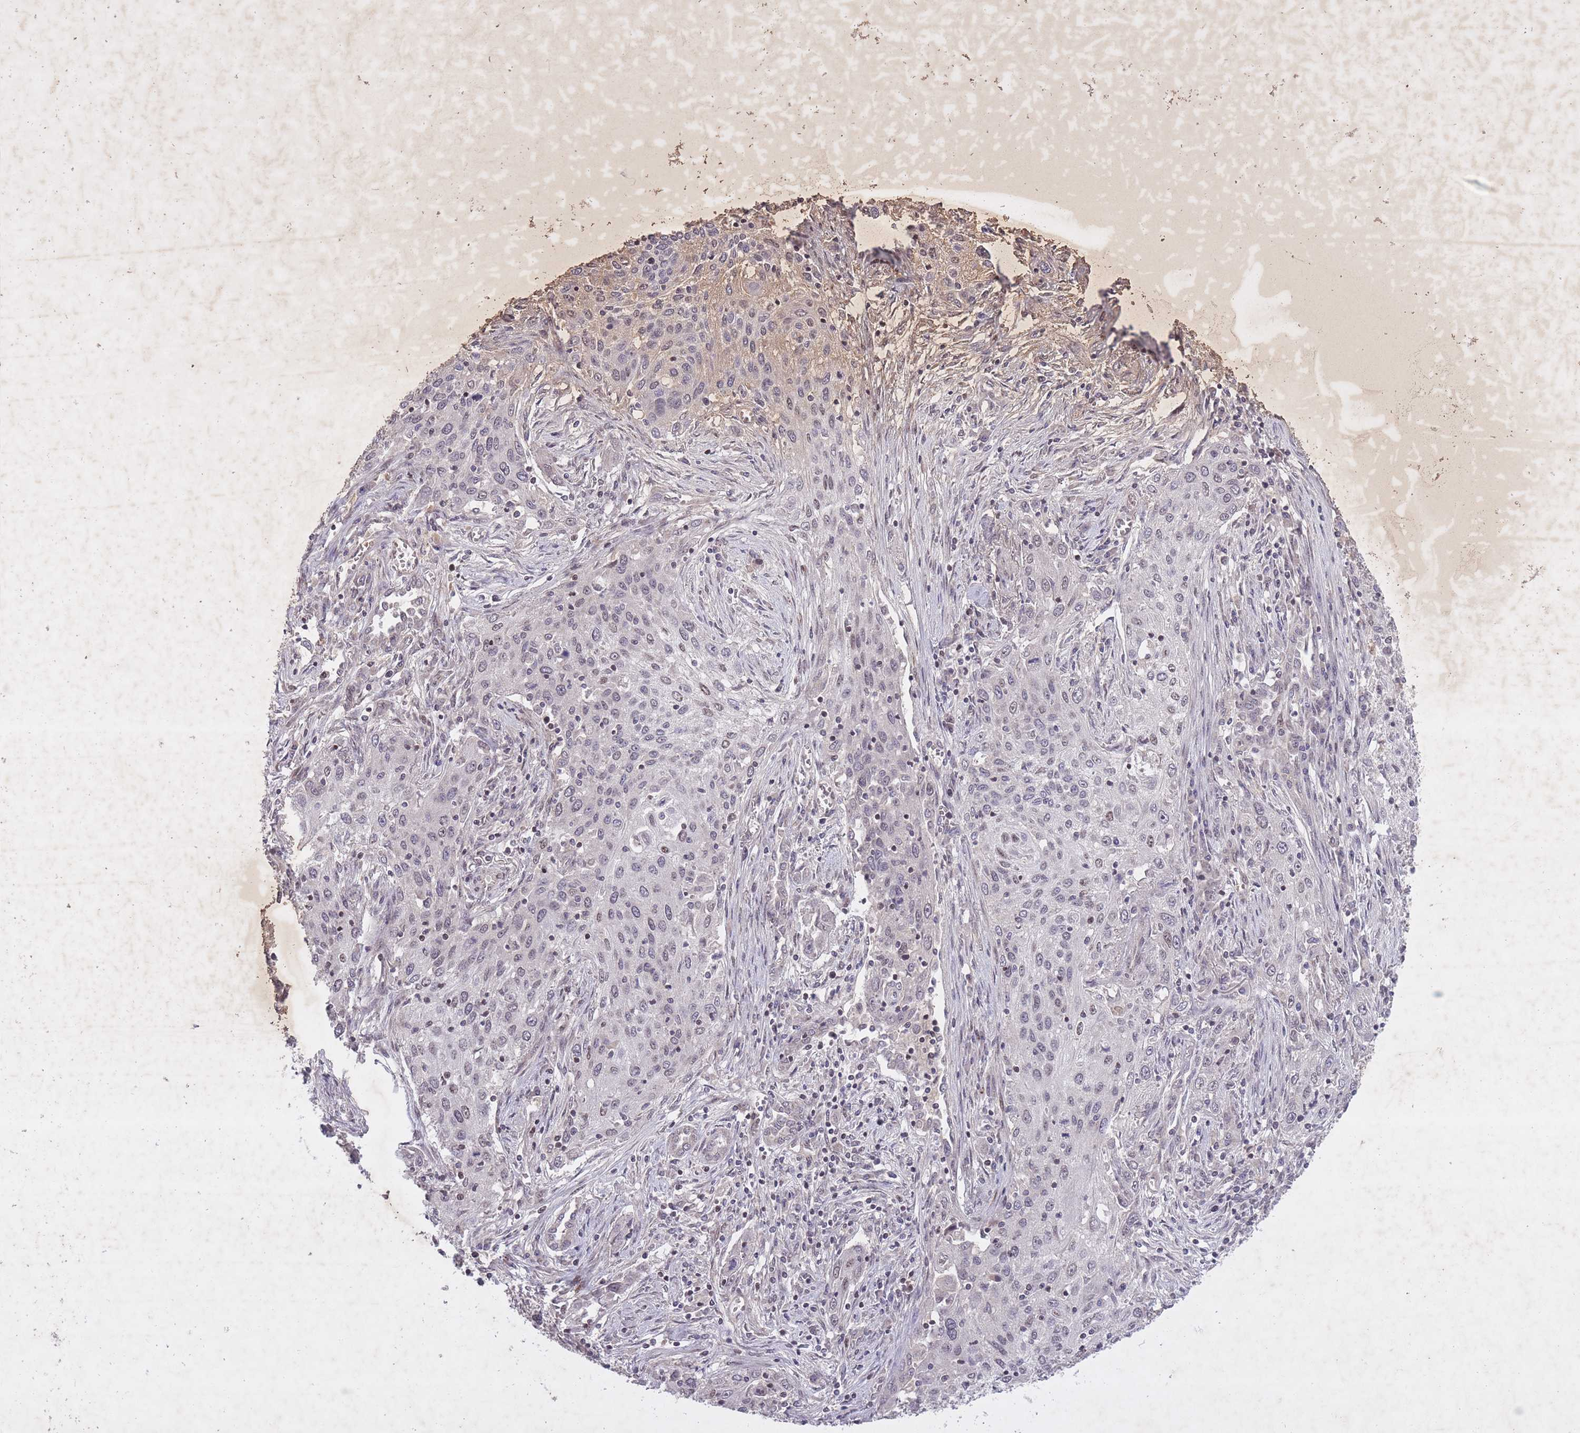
{"staining": {"intensity": "weak", "quantity": "25%-75%", "location": "nuclear"}, "tissue": "lung cancer", "cell_type": "Tumor cells", "image_type": "cancer", "snomed": [{"axis": "morphology", "description": "Squamous cell carcinoma, NOS"}, {"axis": "topography", "description": "Lung"}], "caption": "Squamous cell carcinoma (lung) tissue displays weak nuclear expression in about 25%-75% of tumor cells", "gene": "CBX6", "patient": {"sex": "female", "age": 69}}